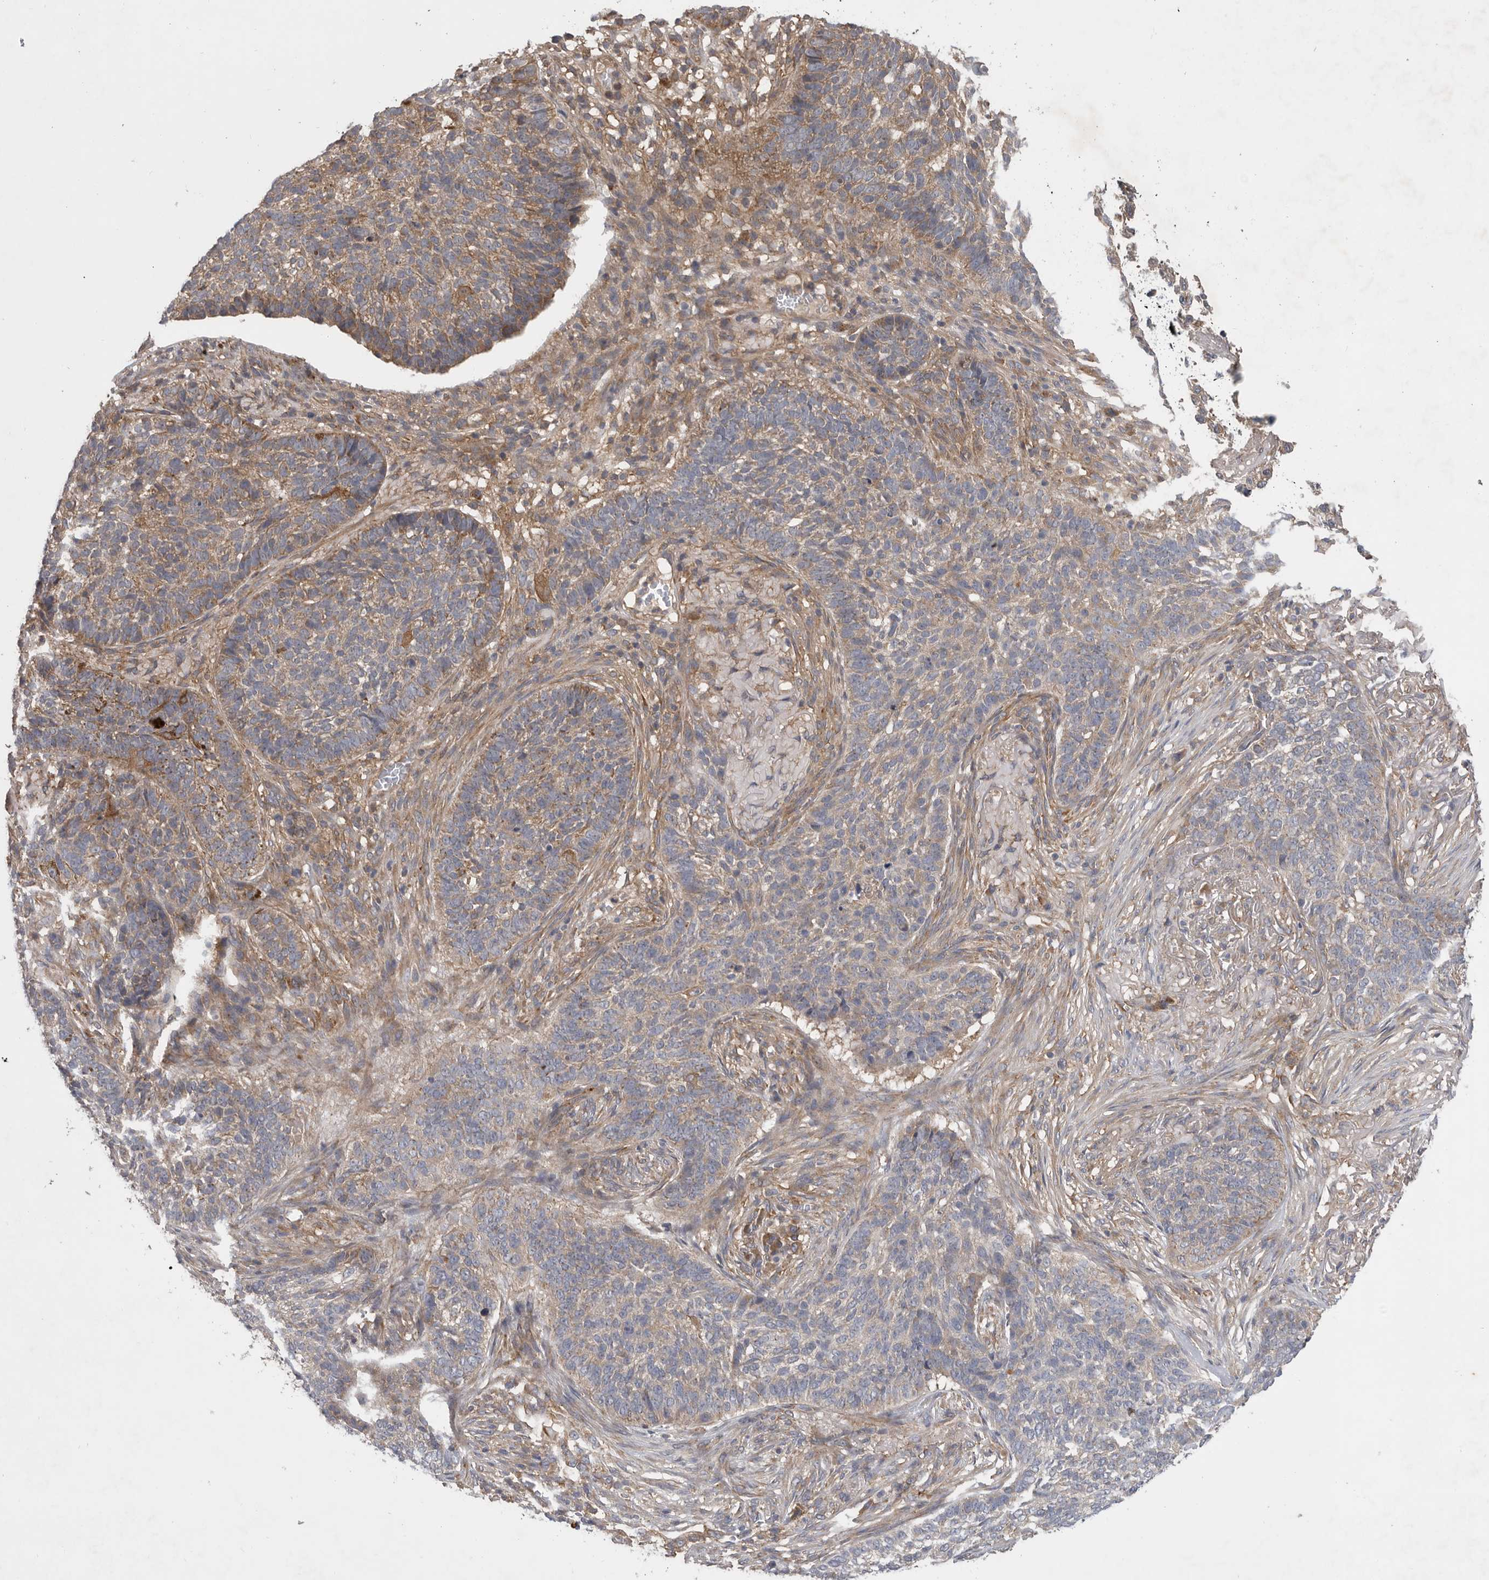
{"staining": {"intensity": "moderate", "quantity": "<25%", "location": "cytoplasmic/membranous"}, "tissue": "skin cancer", "cell_type": "Tumor cells", "image_type": "cancer", "snomed": [{"axis": "morphology", "description": "Basal cell carcinoma"}, {"axis": "topography", "description": "Skin"}], "caption": "Basal cell carcinoma (skin) was stained to show a protein in brown. There is low levels of moderate cytoplasmic/membranous staining in about <25% of tumor cells. Using DAB (brown) and hematoxylin (blue) stains, captured at high magnification using brightfield microscopy.", "gene": "C1orf109", "patient": {"sex": "male", "age": 85}}